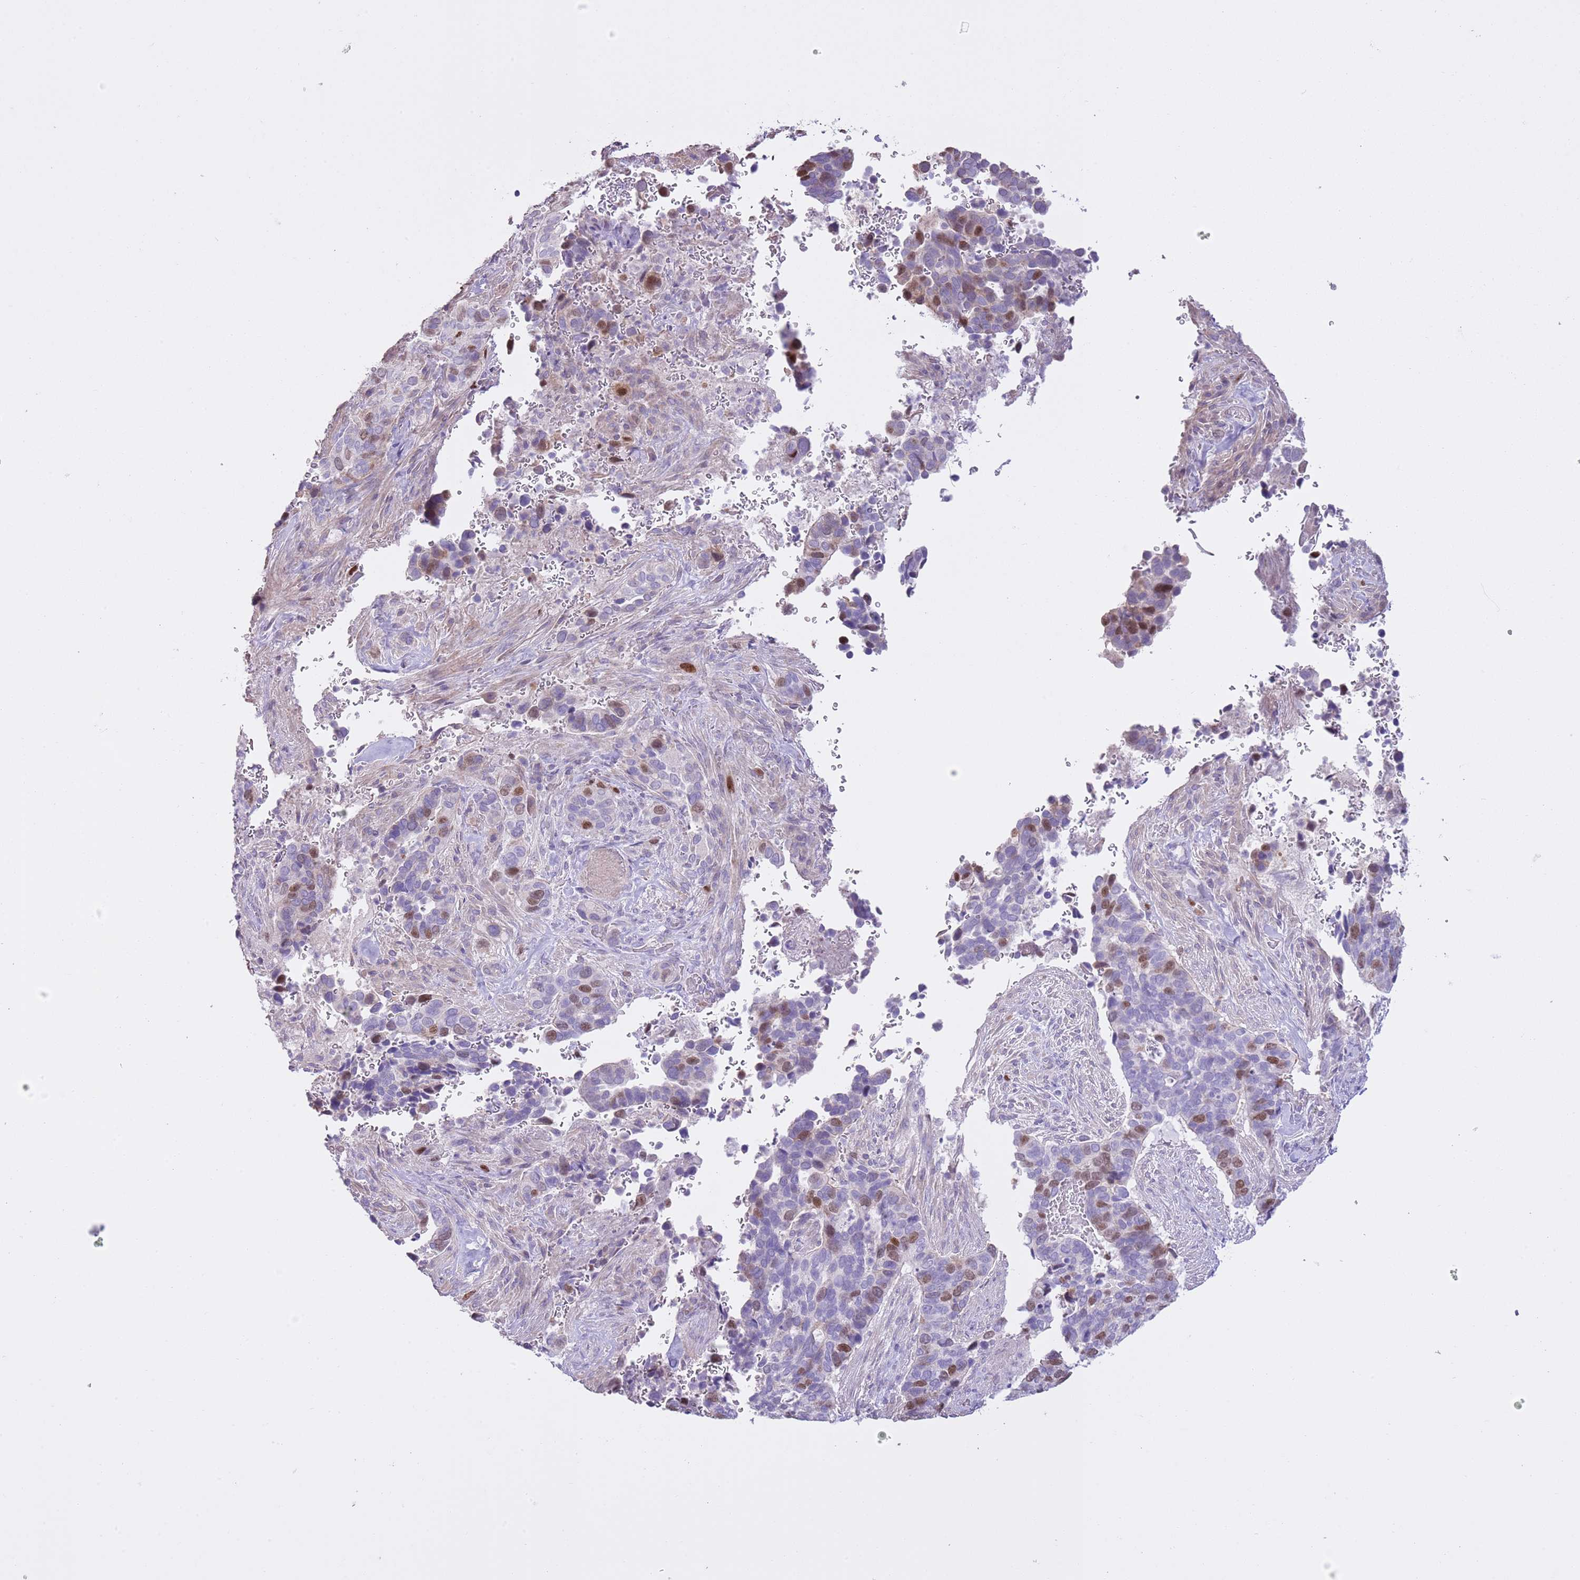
{"staining": {"intensity": "moderate", "quantity": "25%-75%", "location": "nuclear"}, "tissue": "cervical cancer", "cell_type": "Tumor cells", "image_type": "cancer", "snomed": [{"axis": "morphology", "description": "Squamous cell carcinoma, NOS"}, {"axis": "topography", "description": "Cervix"}], "caption": "Protein expression analysis of human cervical squamous cell carcinoma reveals moderate nuclear expression in about 25%-75% of tumor cells.", "gene": "GMNN", "patient": {"sex": "female", "age": 38}}